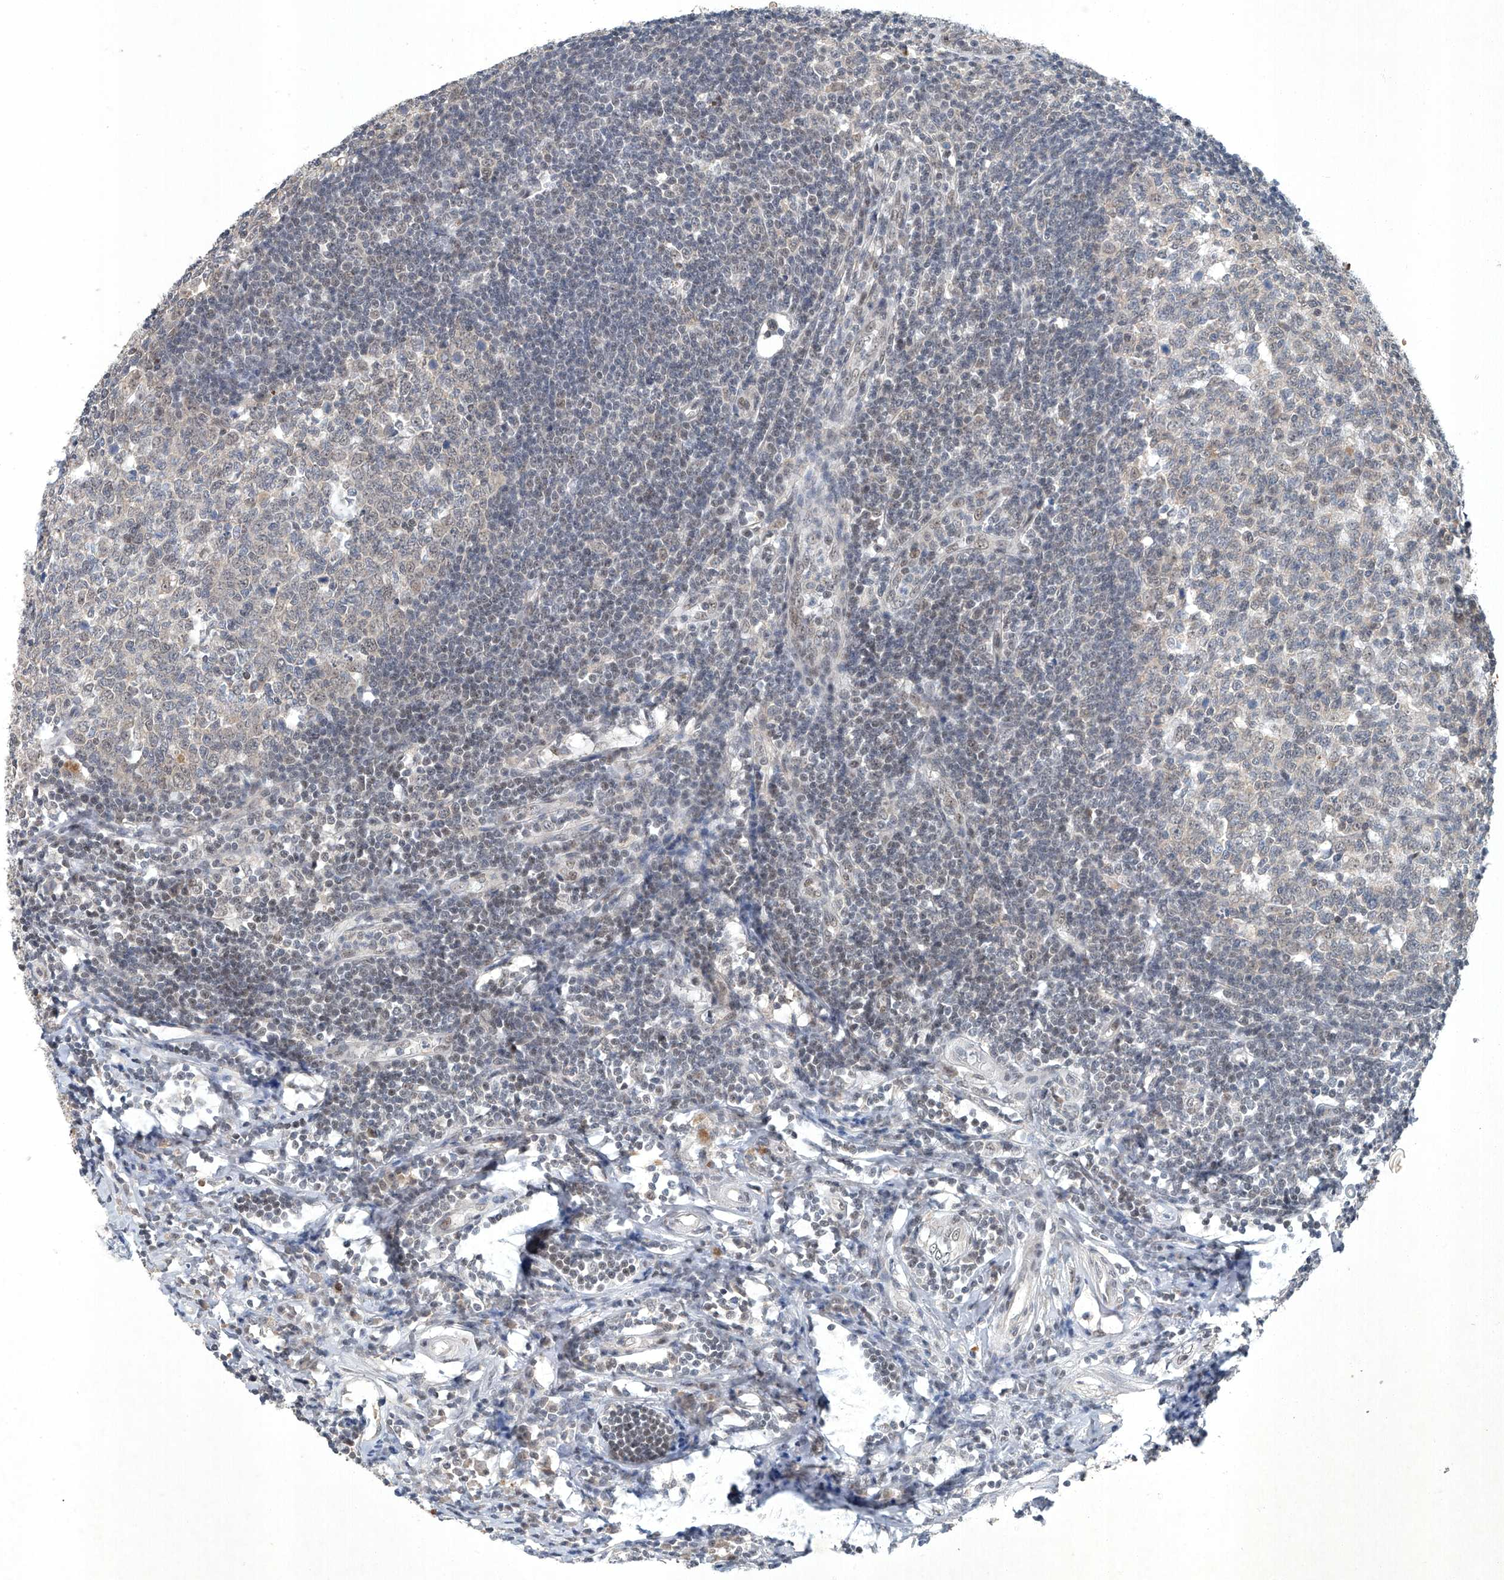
{"staining": {"intensity": "moderate", "quantity": "<25%", "location": "cytoplasmic/membranous"}, "tissue": "appendix", "cell_type": "Glandular cells", "image_type": "normal", "snomed": [{"axis": "morphology", "description": "Normal tissue, NOS"}, {"axis": "topography", "description": "Appendix"}], "caption": "A high-resolution histopathology image shows immunohistochemistry (IHC) staining of unremarkable appendix, which demonstrates moderate cytoplasmic/membranous expression in approximately <25% of glandular cells. (DAB IHC with brightfield microscopy, high magnification).", "gene": "TAF8", "patient": {"sex": "female", "age": 54}}